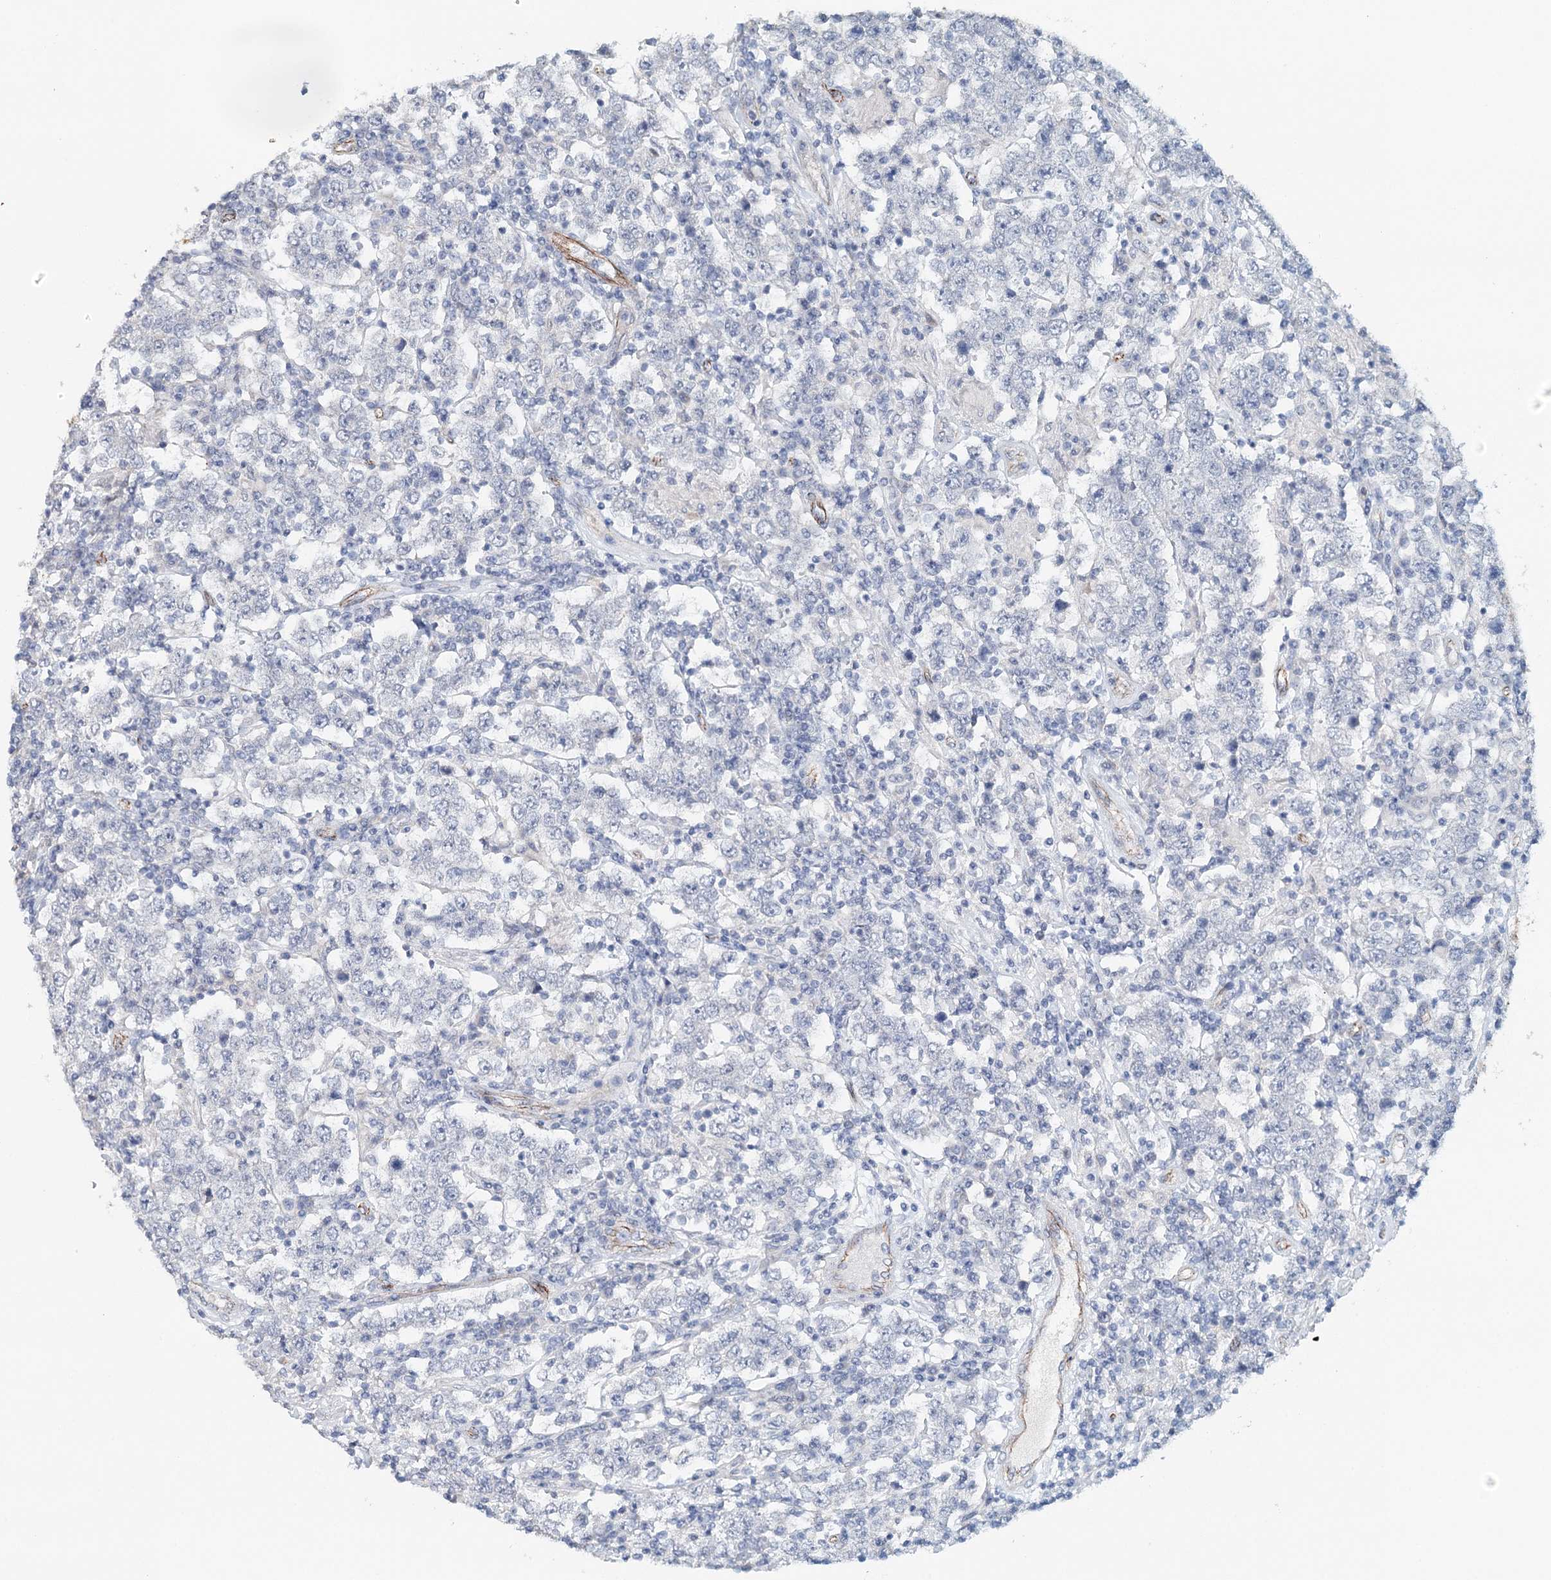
{"staining": {"intensity": "negative", "quantity": "none", "location": "none"}, "tissue": "testis cancer", "cell_type": "Tumor cells", "image_type": "cancer", "snomed": [{"axis": "morphology", "description": "Normal tissue, NOS"}, {"axis": "morphology", "description": "Urothelial carcinoma, High grade"}, {"axis": "morphology", "description": "Seminoma, NOS"}, {"axis": "morphology", "description": "Carcinoma, Embryonal, NOS"}, {"axis": "topography", "description": "Urinary bladder"}, {"axis": "topography", "description": "Testis"}], "caption": "Immunohistochemistry histopathology image of neoplastic tissue: testis cancer (high-grade urothelial carcinoma) stained with DAB (3,3'-diaminobenzidine) reveals no significant protein staining in tumor cells.", "gene": "SYNPO", "patient": {"sex": "male", "age": 41}}